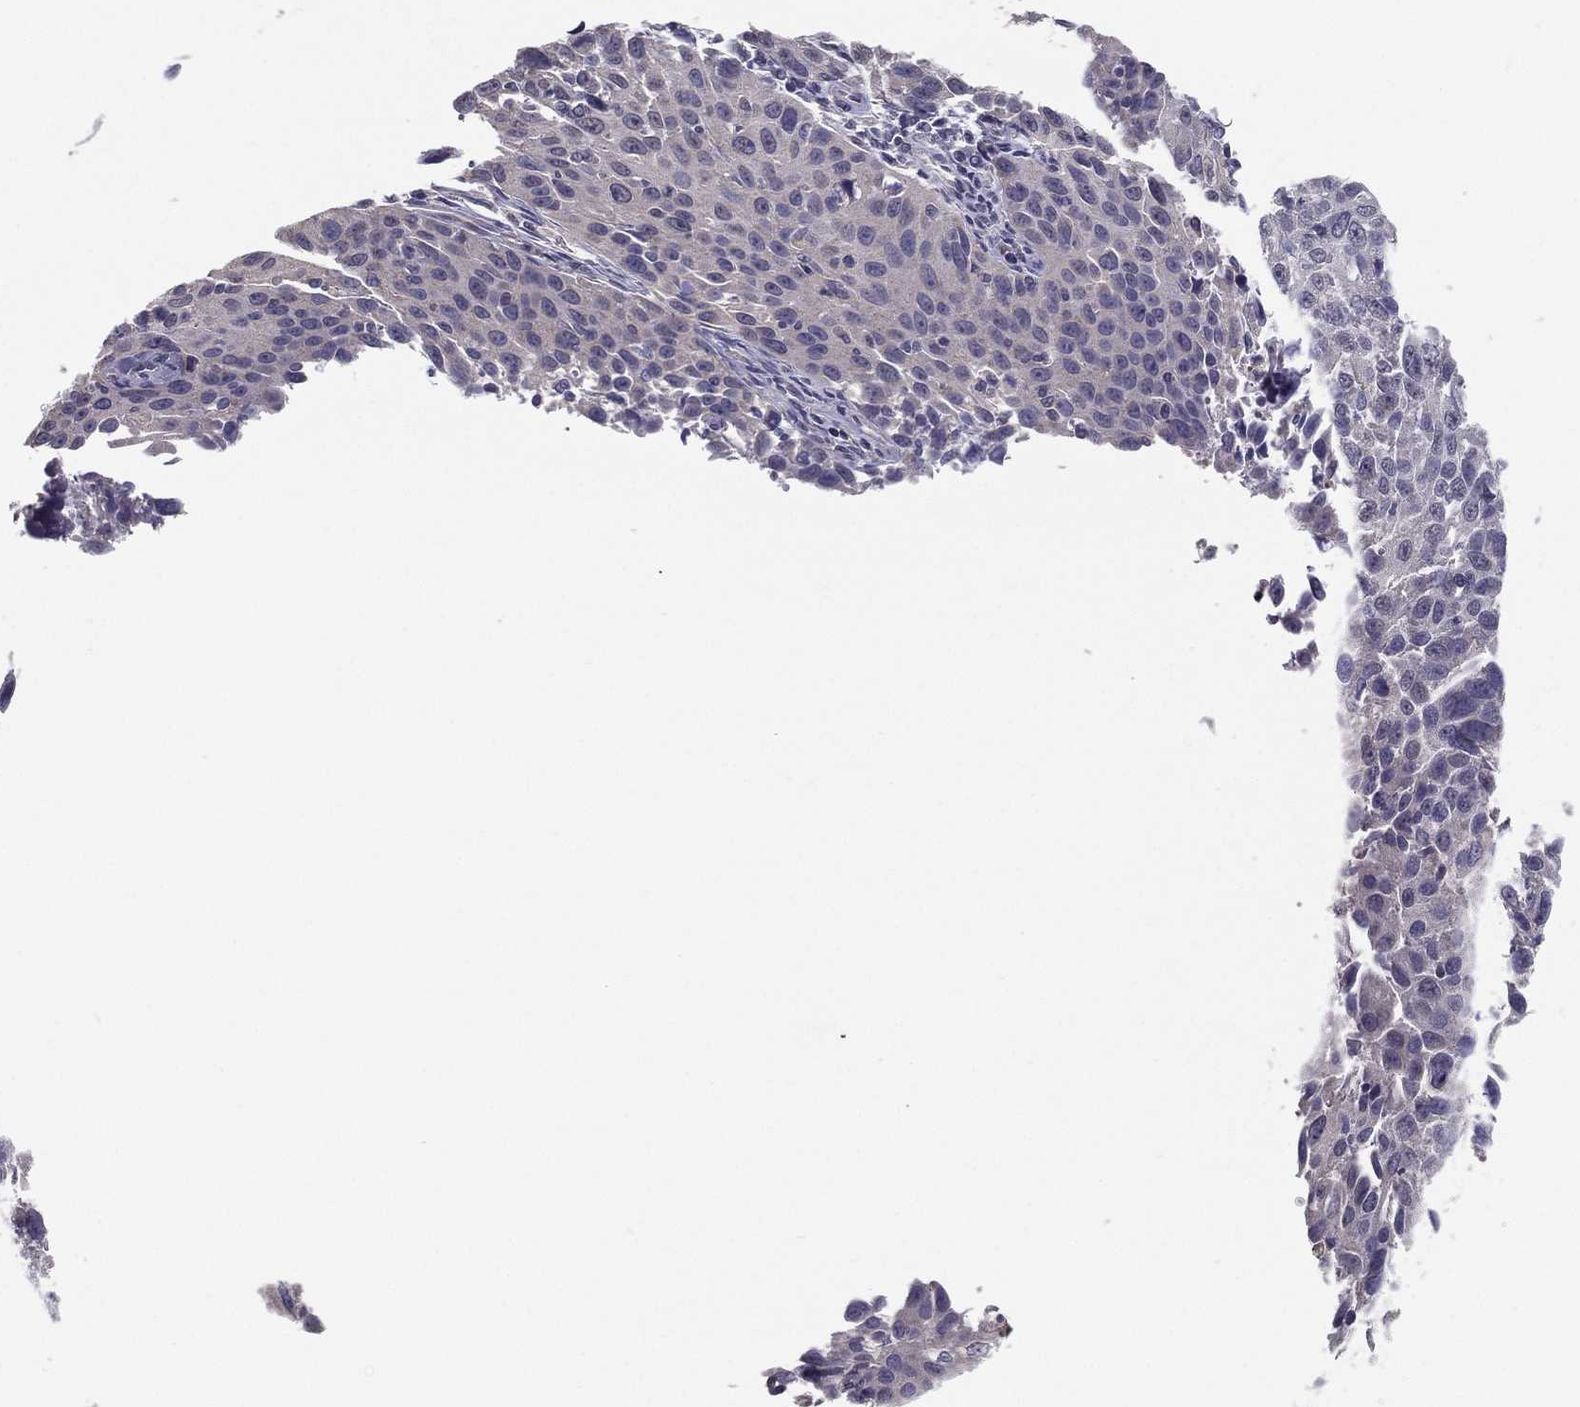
{"staining": {"intensity": "negative", "quantity": "none", "location": "none"}, "tissue": "cervical cancer", "cell_type": "Tumor cells", "image_type": "cancer", "snomed": [{"axis": "morphology", "description": "Squamous cell carcinoma, NOS"}, {"axis": "topography", "description": "Cervix"}], "caption": "An image of human cervical cancer is negative for staining in tumor cells. (Brightfield microscopy of DAB immunohistochemistry at high magnification).", "gene": "PCSK1", "patient": {"sex": "female", "age": 26}}